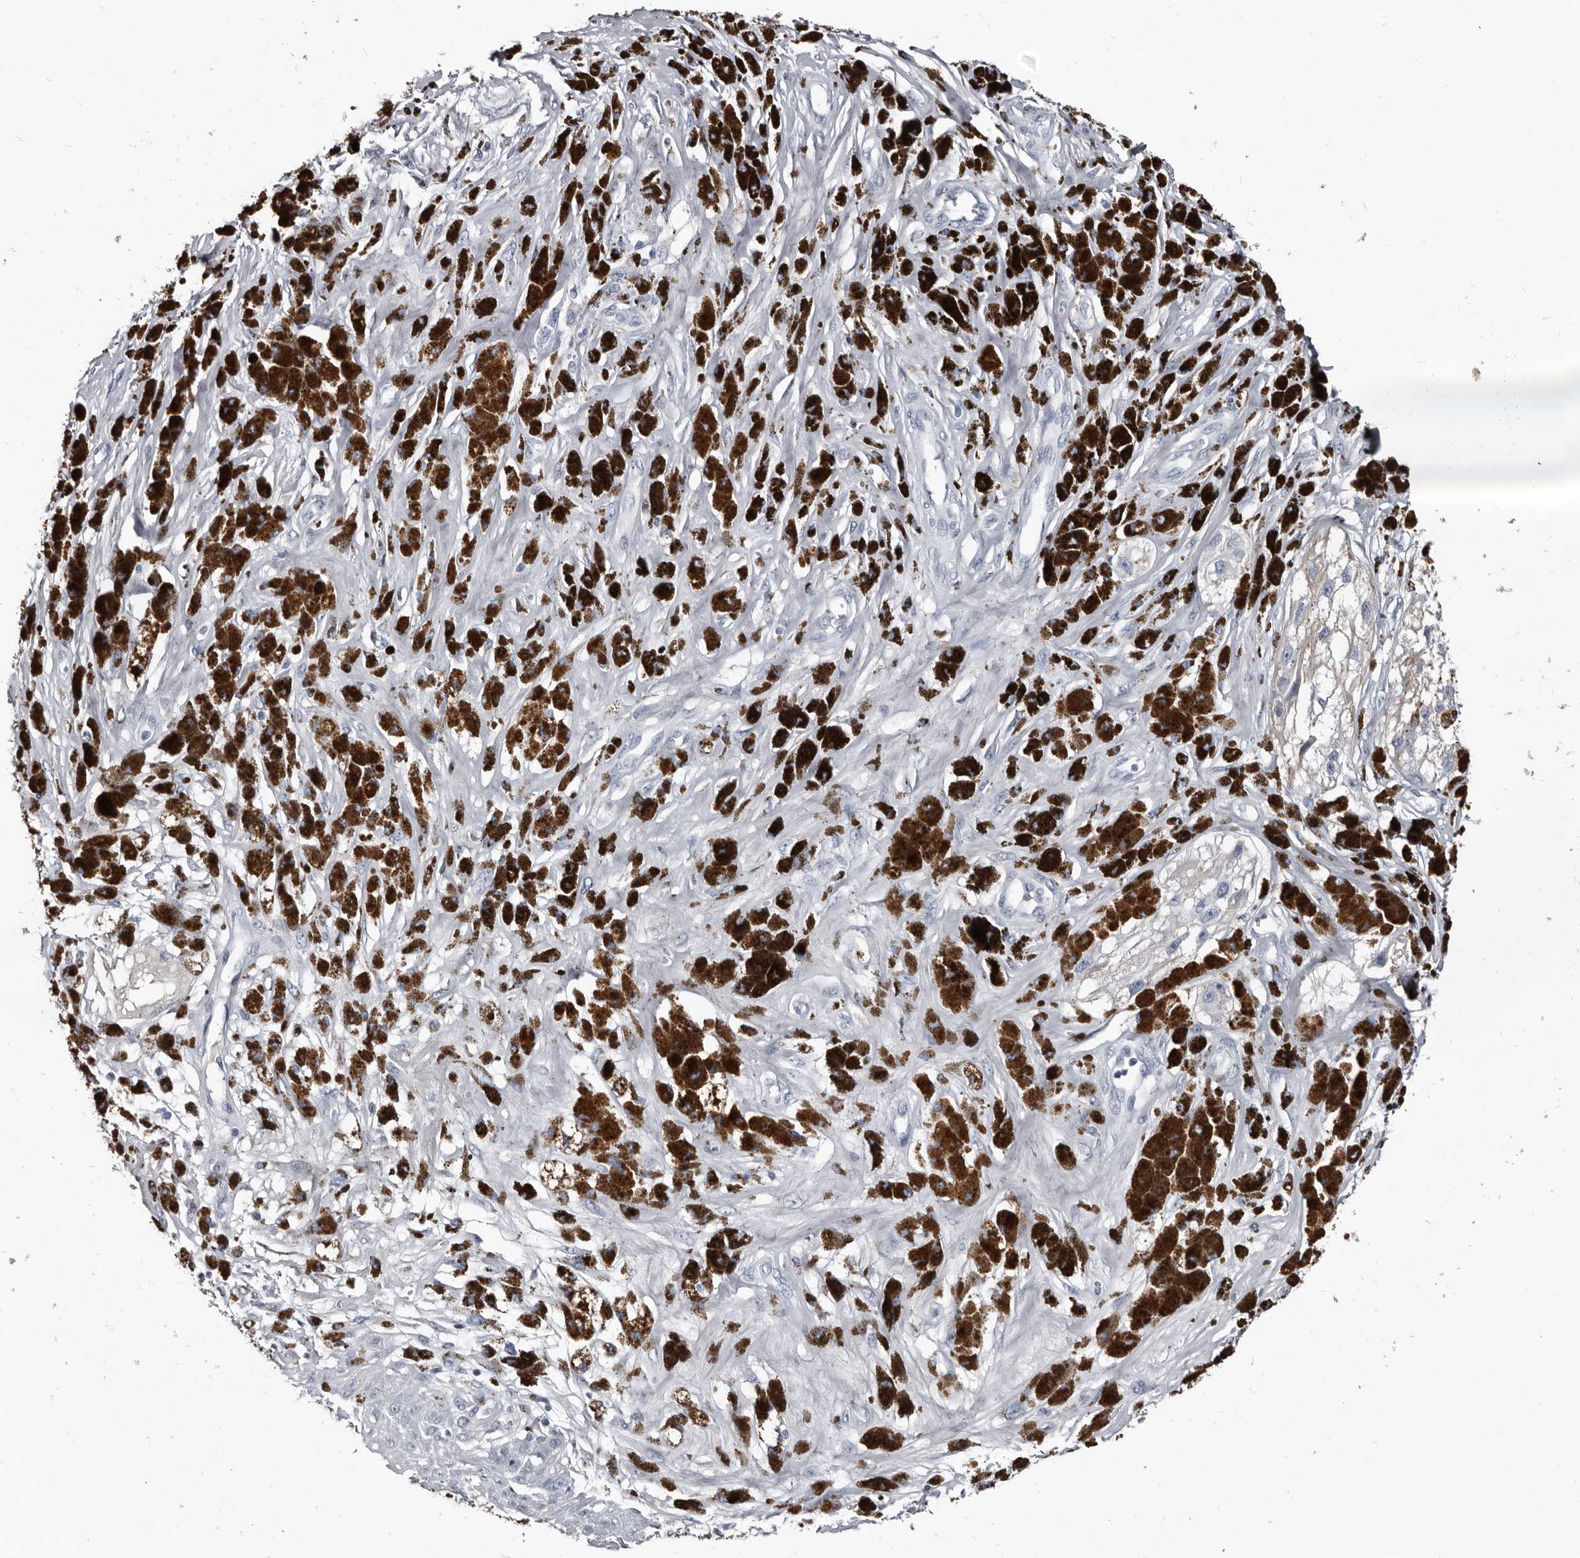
{"staining": {"intensity": "weak", "quantity": "<25%", "location": "cytoplasmic/membranous"}, "tissue": "melanoma", "cell_type": "Tumor cells", "image_type": "cancer", "snomed": [{"axis": "morphology", "description": "Malignant melanoma, NOS"}, {"axis": "topography", "description": "Skin"}], "caption": "This is a micrograph of immunohistochemistry staining of melanoma, which shows no positivity in tumor cells.", "gene": "GREB1", "patient": {"sex": "male", "age": 88}}